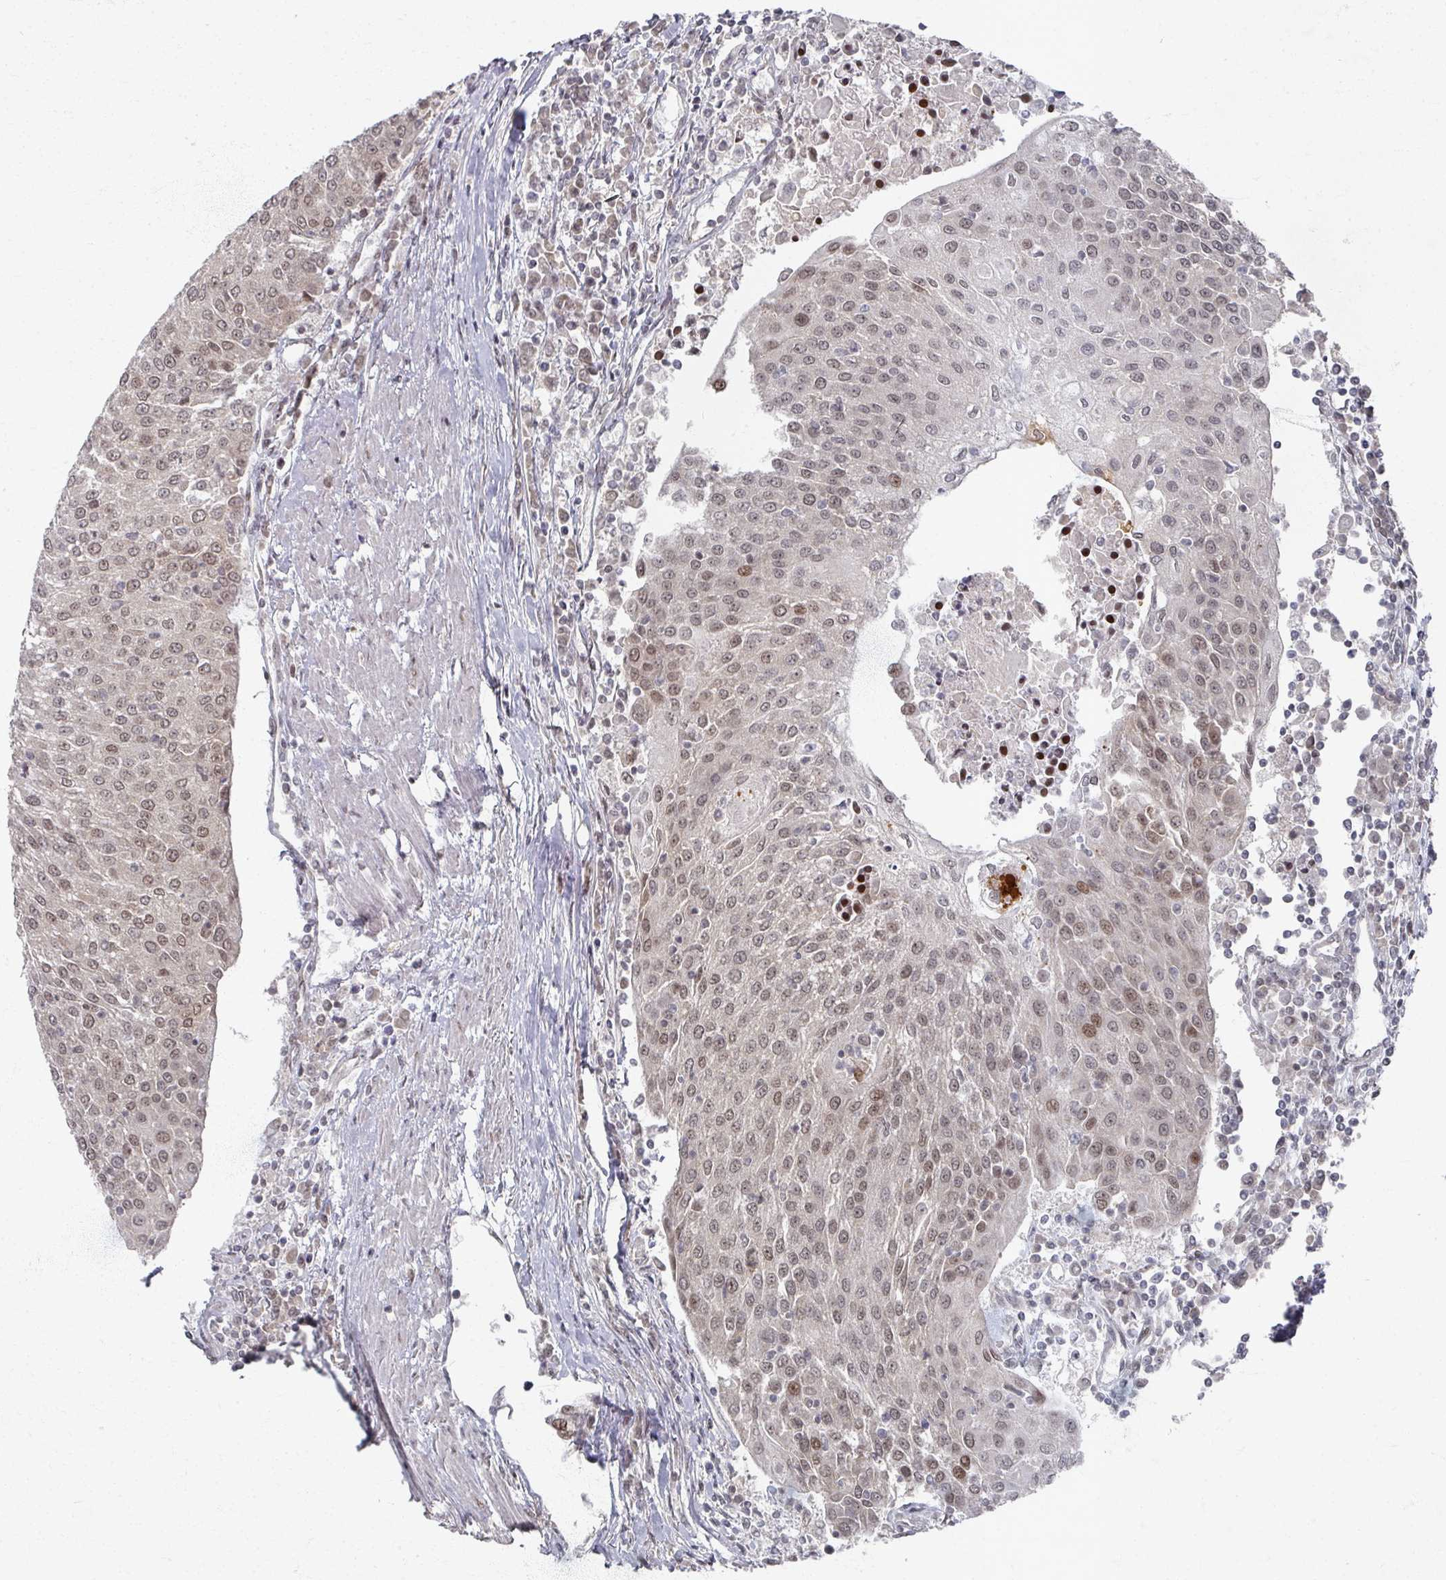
{"staining": {"intensity": "moderate", "quantity": ">75%", "location": "nuclear"}, "tissue": "urothelial cancer", "cell_type": "Tumor cells", "image_type": "cancer", "snomed": [{"axis": "morphology", "description": "Urothelial carcinoma, High grade"}, {"axis": "topography", "description": "Urinary bladder"}], "caption": "High-magnification brightfield microscopy of urothelial carcinoma (high-grade) stained with DAB (brown) and counterstained with hematoxylin (blue). tumor cells exhibit moderate nuclear expression is present in approximately>75% of cells.", "gene": "PSKH1", "patient": {"sex": "female", "age": 85}}